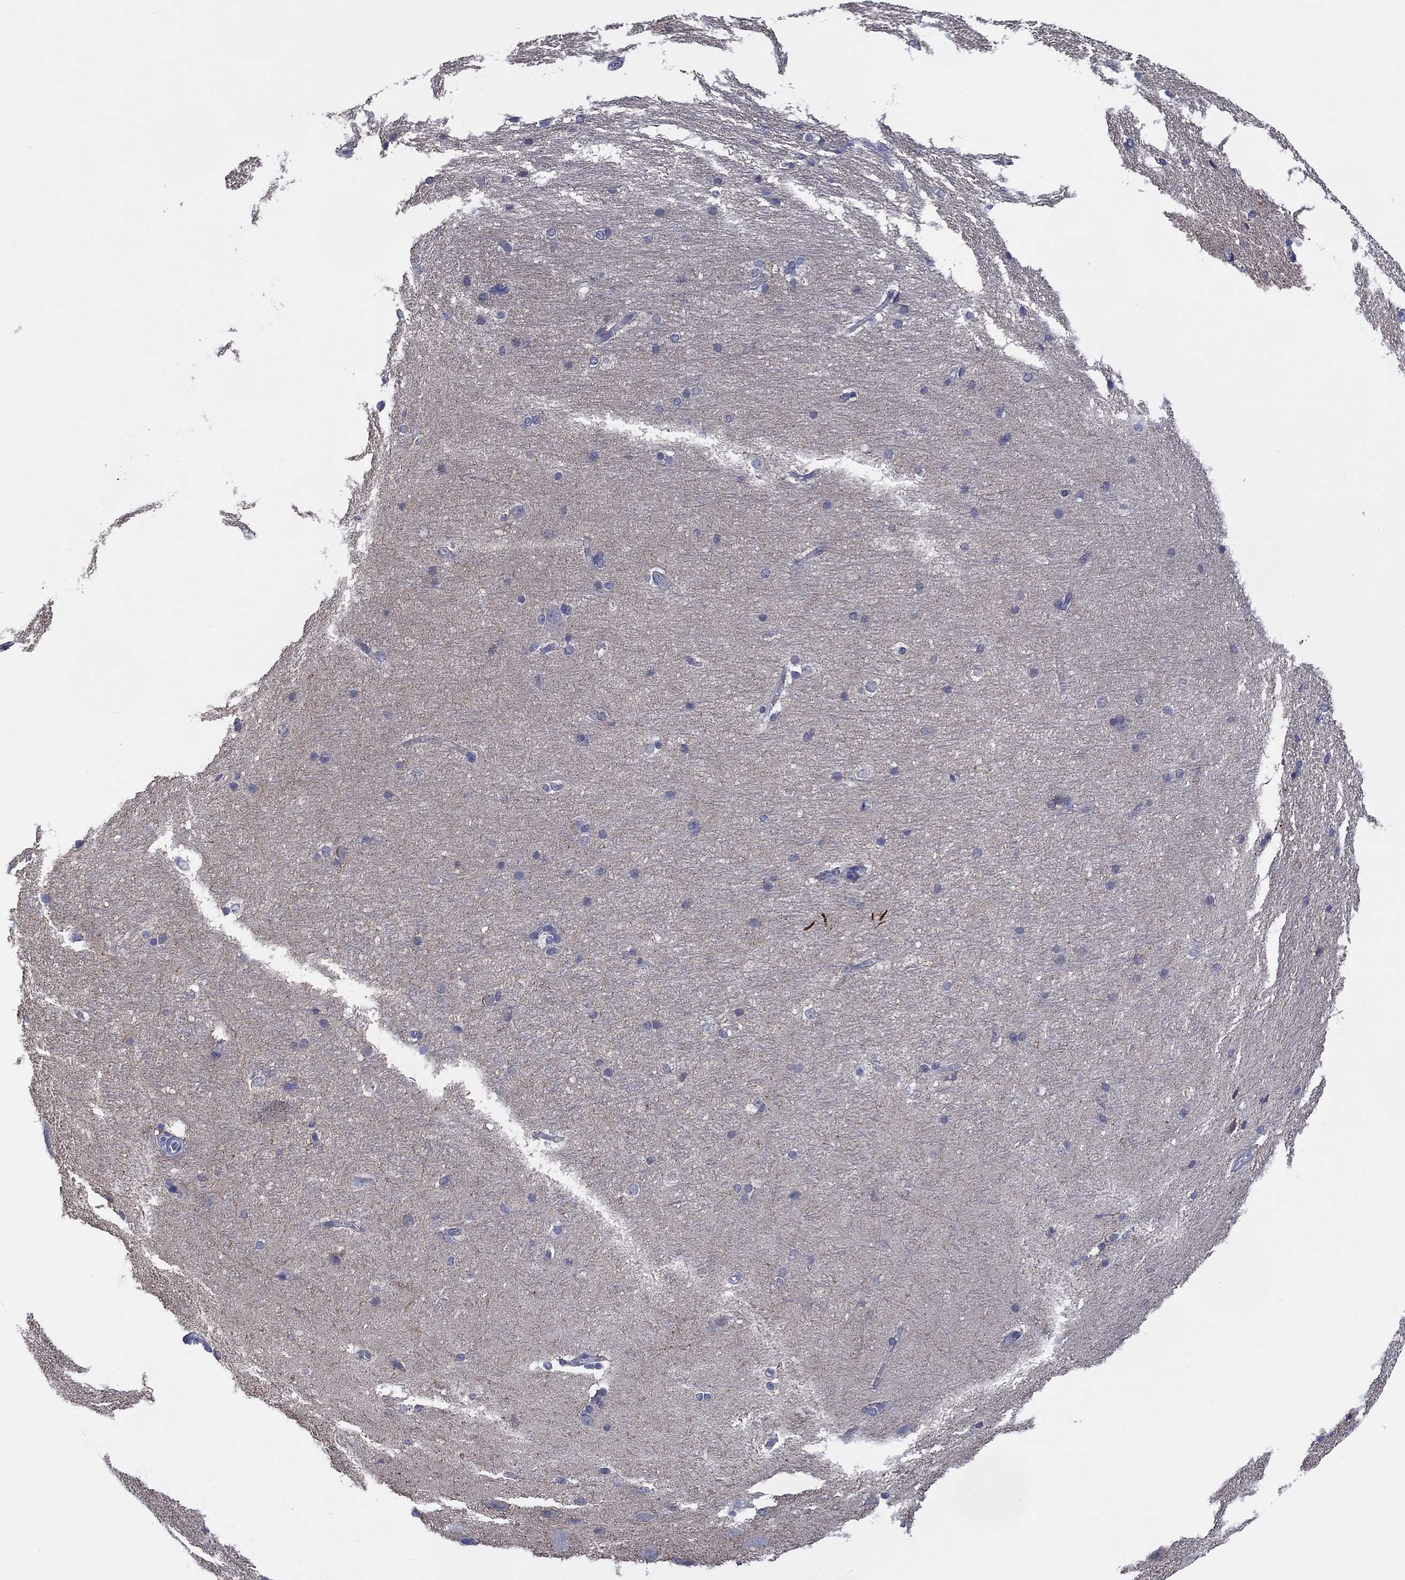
{"staining": {"intensity": "negative", "quantity": "none", "location": "none"}, "tissue": "hippocampus", "cell_type": "Glial cells", "image_type": "normal", "snomed": [{"axis": "morphology", "description": "Normal tissue, NOS"}, {"axis": "topography", "description": "Cerebral cortex"}, {"axis": "topography", "description": "Hippocampus"}], "caption": "IHC of benign hippocampus exhibits no positivity in glial cells.", "gene": "USP26", "patient": {"sex": "female", "age": 19}}